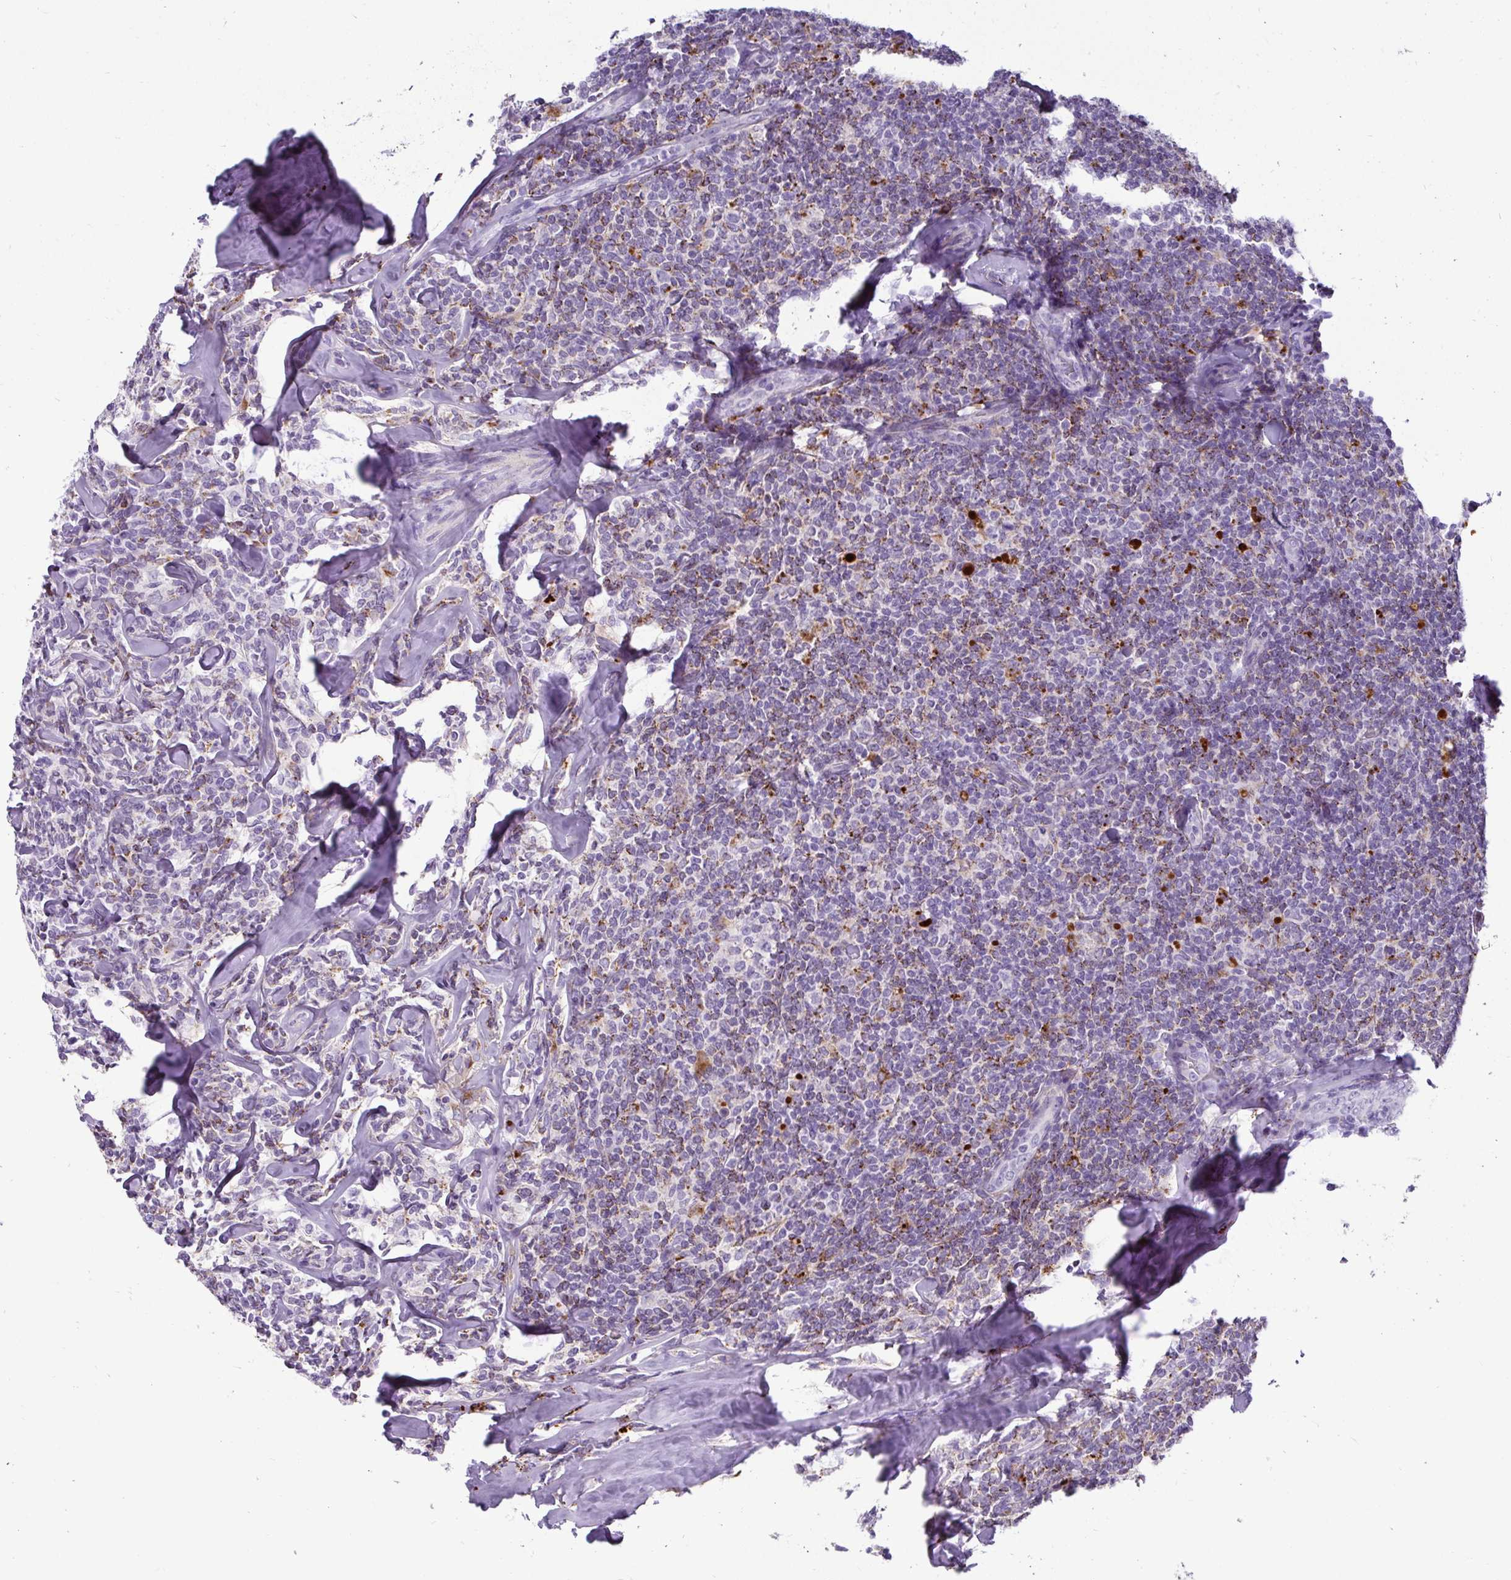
{"staining": {"intensity": "weak", "quantity": "25%-75%", "location": "cytoplasmic/membranous"}, "tissue": "lymphoma", "cell_type": "Tumor cells", "image_type": "cancer", "snomed": [{"axis": "morphology", "description": "Malignant lymphoma, non-Hodgkin's type, Low grade"}, {"axis": "topography", "description": "Lymph node"}], "caption": "Weak cytoplasmic/membranous expression is identified in about 25%-75% of tumor cells in lymphoma.", "gene": "CTSZ", "patient": {"sex": "female", "age": 56}}